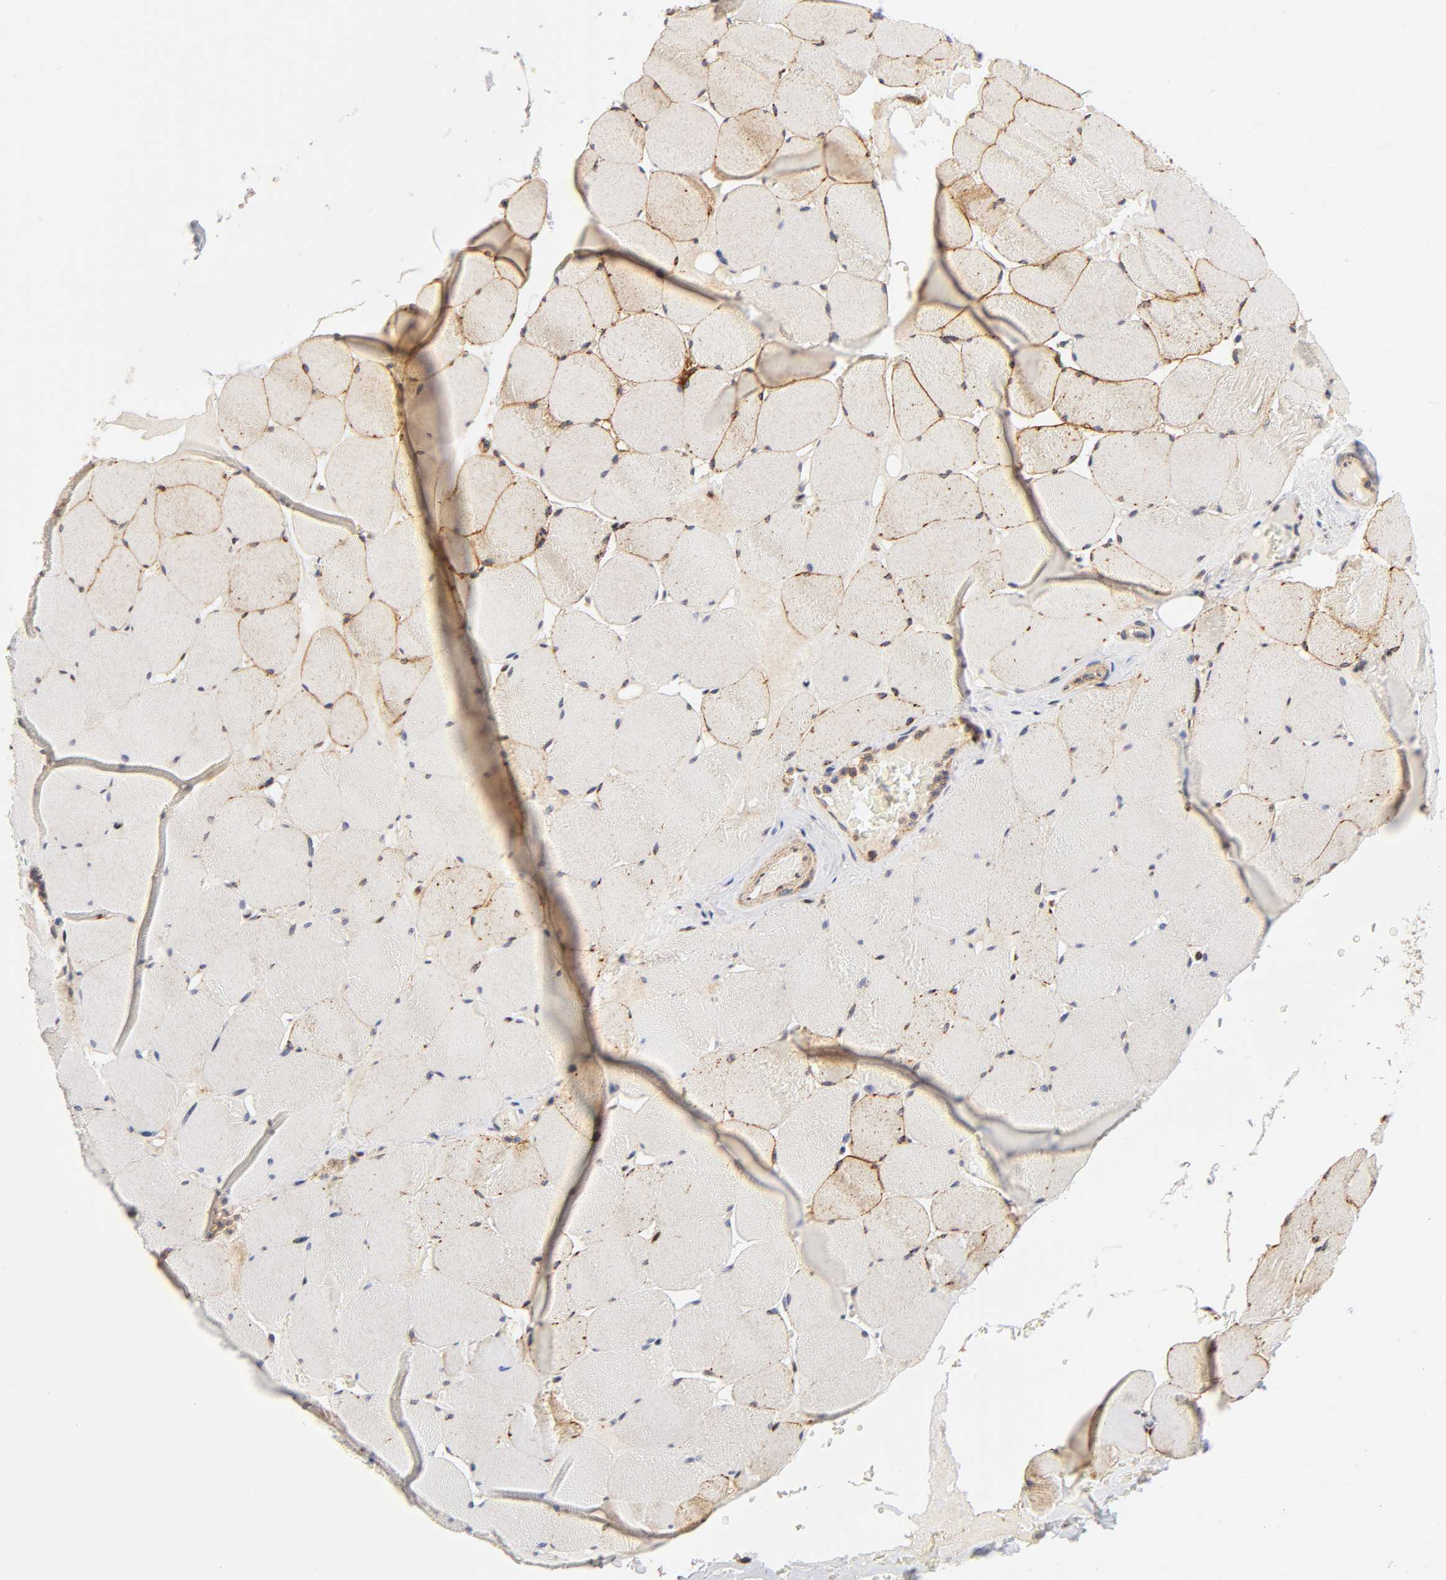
{"staining": {"intensity": "moderate", "quantity": "25%-75%", "location": "cytoplasmic/membranous"}, "tissue": "skeletal muscle", "cell_type": "Myocytes", "image_type": "normal", "snomed": [{"axis": "morphology", "description": "Normal tissue, NOS"}, {"axis": "topography", "description": "Skeletal muscle"}], "caption": "This is an image of immunohistochemistry (IHC) staining of normal skeletal muscle, which shows moderate positivity in the cytoplasmic/membranous of myocytes.", "gene": "ANXA7", "patient": {"sex": "male", "age": 62}}